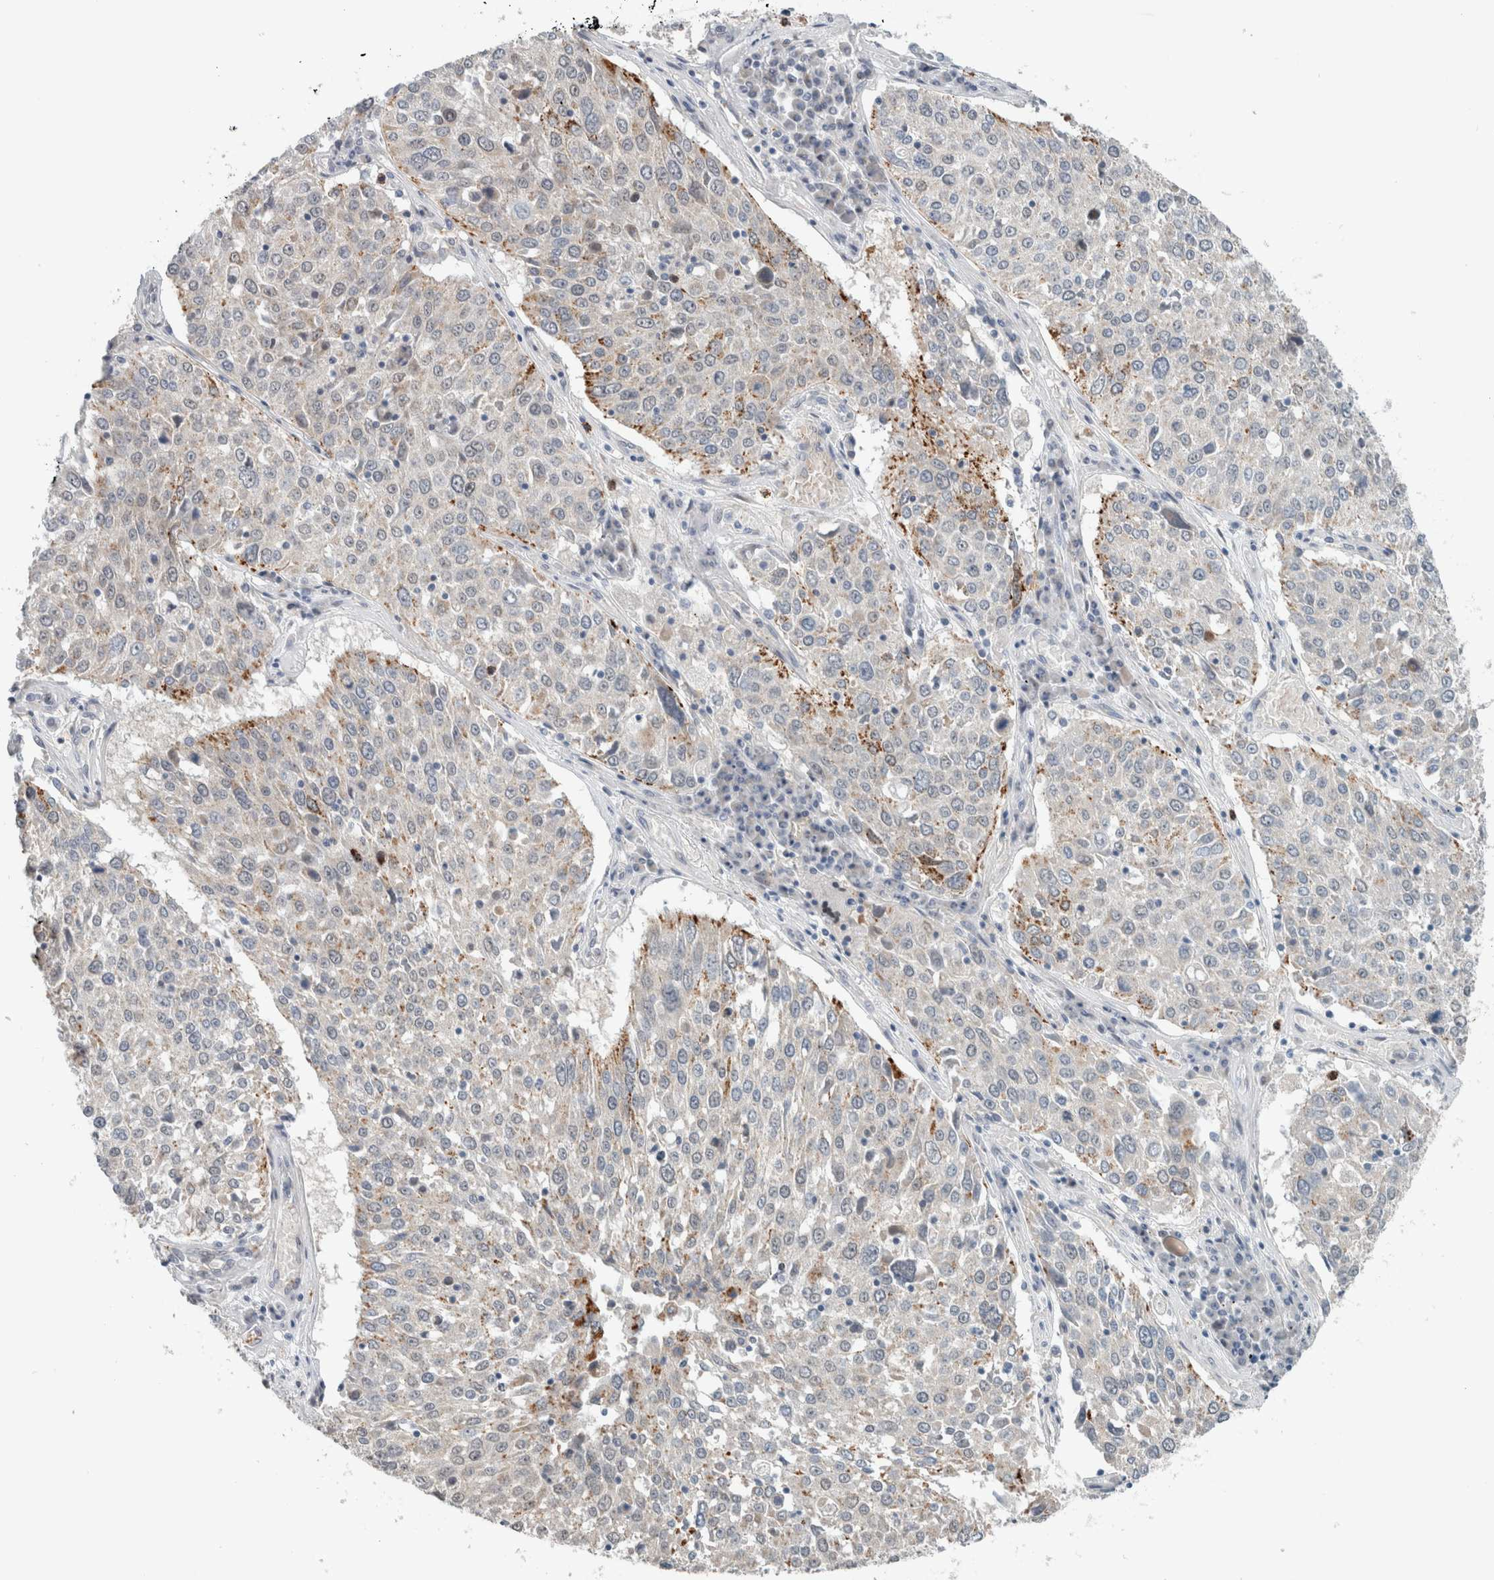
{"staining": {"intensity": "moderate", "quantity": "<25%", "location": "cytoplasmic/membranous"}, "tissue": "lung cancer", "cell_type": "Tumor cells", "image_type": "cancer", "snomed": [{"axis": "morphology", "description": "Squamous cell carcinoma, NOS"}, {"axis": "topography", "description": "Lung"}], "caption": "Lung cancer (squamous cell carcinoma) tissue demonstrates moderate cytoplasmic/membranous positivity in approximately <25% of tumor cells, visualized by immunohistochemistry.", "gene": "CRAT", "patient": {"sex": "male", "age": 65}}